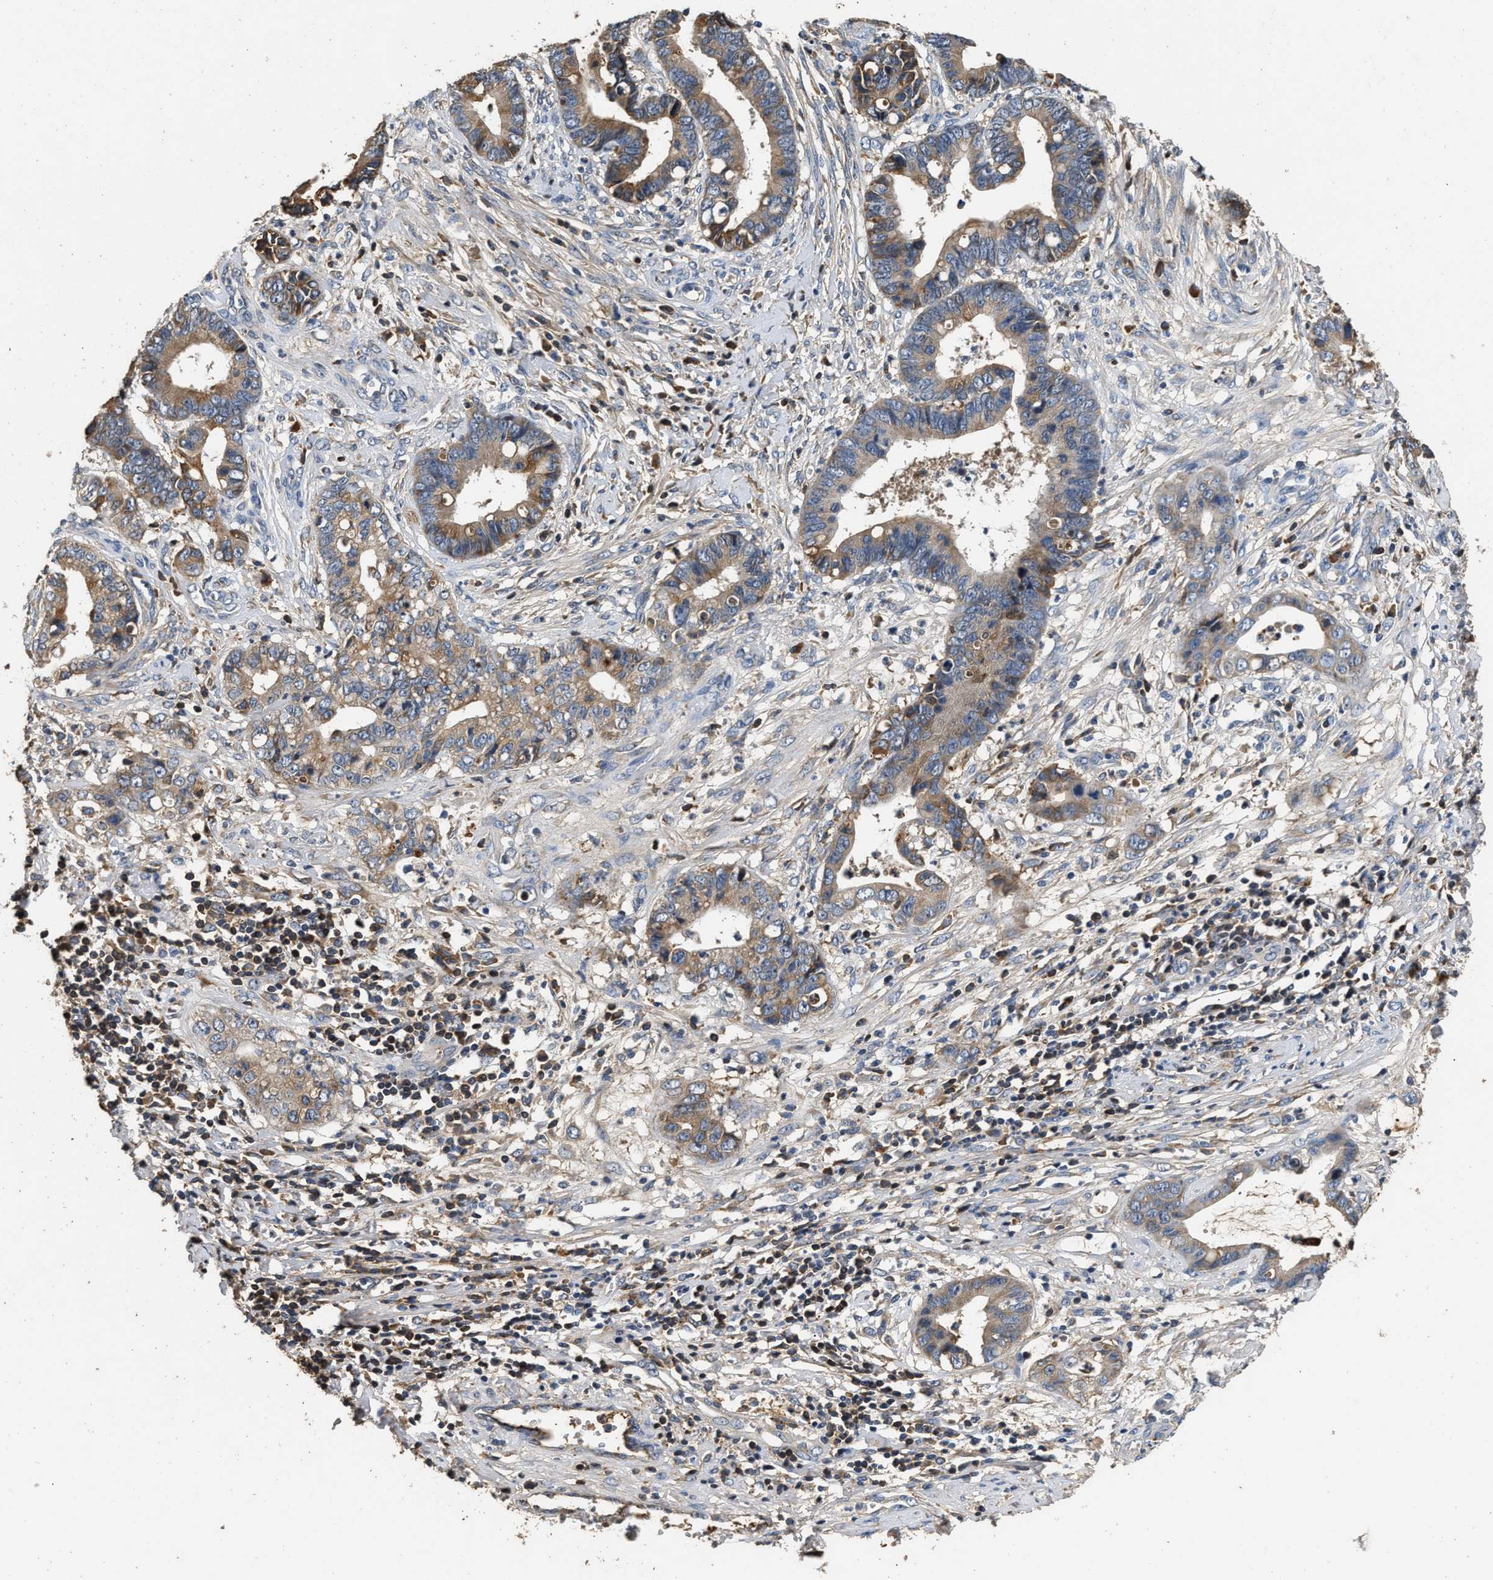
{"staining": {"intensity": "moderate", "quantity": ">75%", "location": "cytoplasmic/membranous"}, "tissue": "cervical cancer", "cell_type": "Tumor cells", "image_type": "cancer", "snomed": [{"axis": "morphology", "description": "Adenocarcinoma, NOS"}, {"axis": "topography", "description": "Cervix"}], "caption": "Moderate cytoplasmic/membranous positivity is appreciated in about >75% of tumor cells in cervical cancer.", "gene": "C3", "patient": {"sex": "female", "age": 44}}